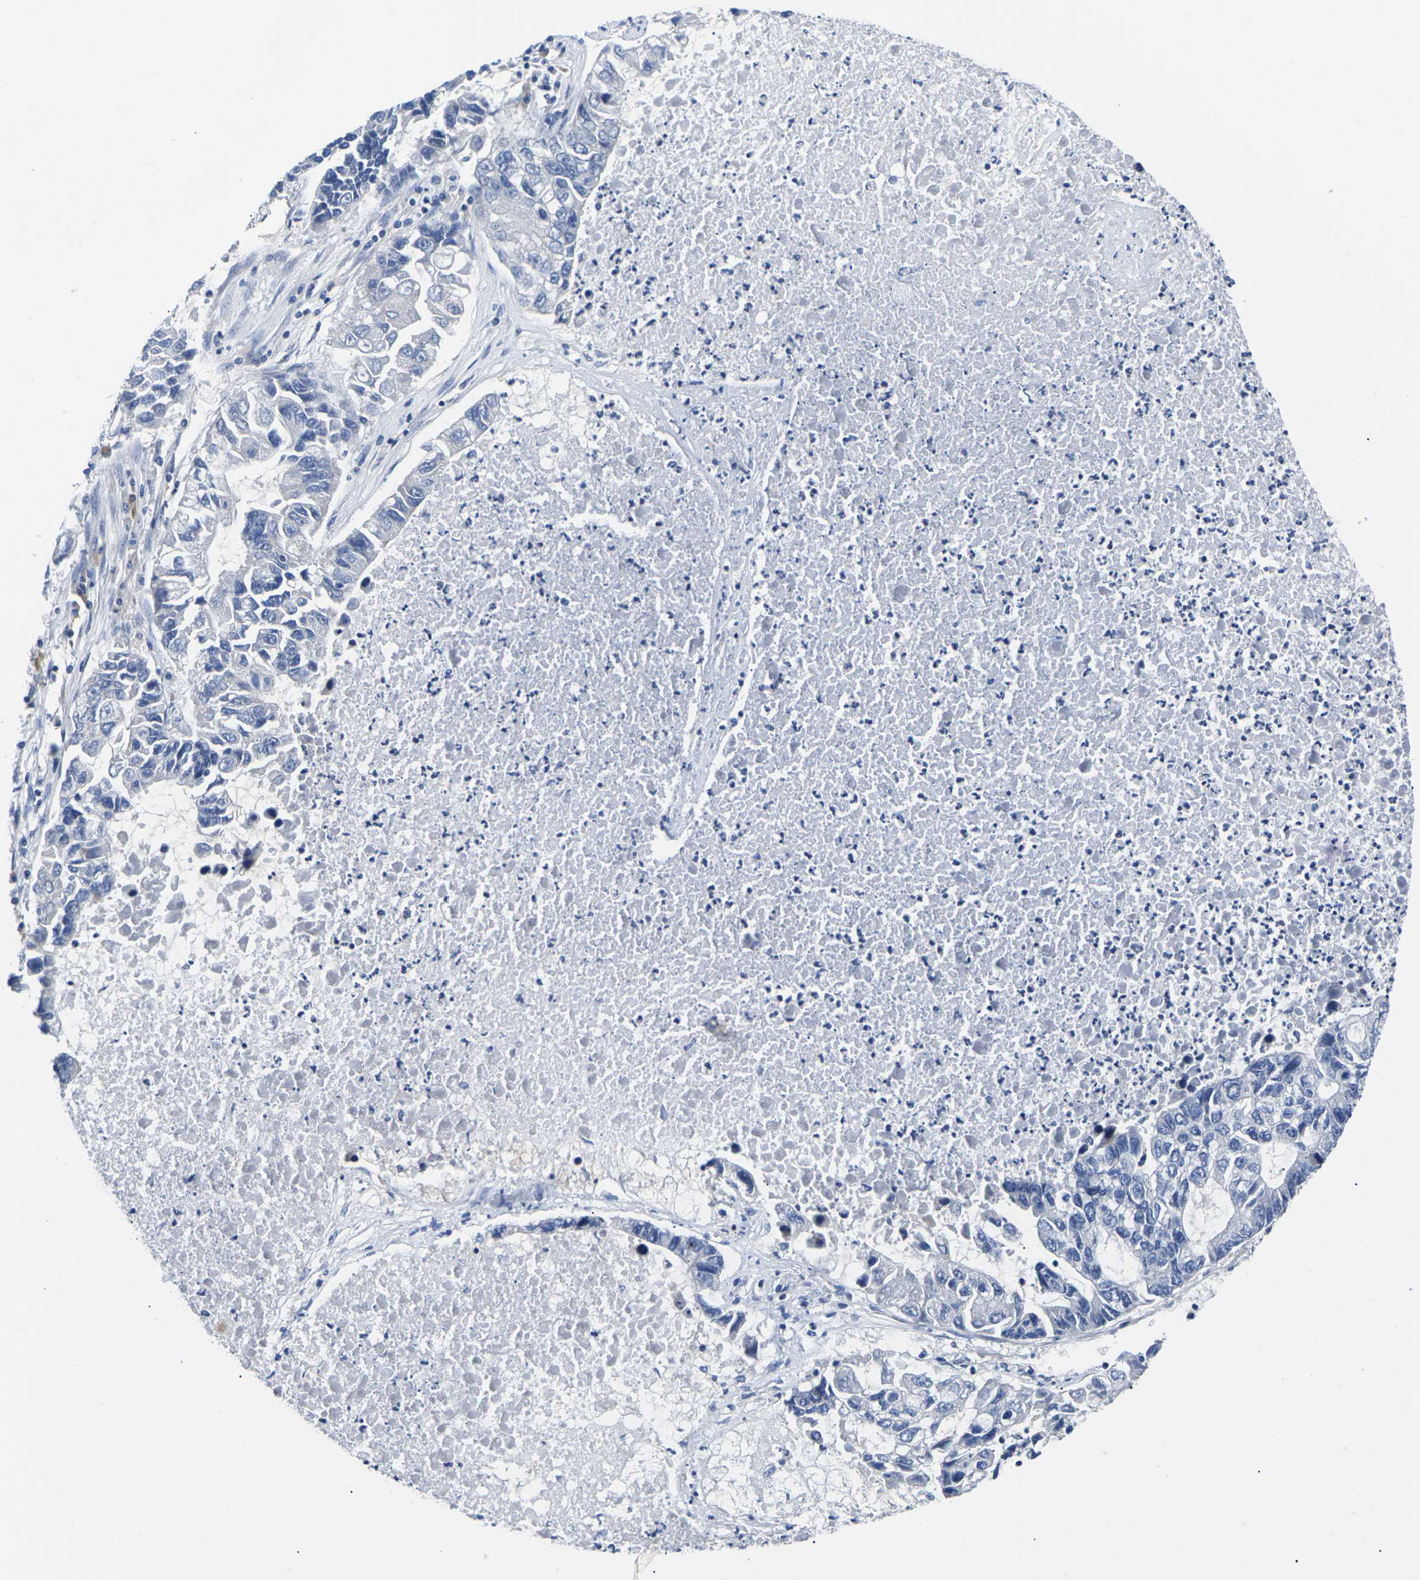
{"staining": {"intensity": "negative", "quantity": "none", "location": "none"}, "tissue": "lung cancer", "cell_type": "Tumor cells", "image_type": "cancer", "snomed": [{"axis": "morphology", "description": "Adenocarcinoma, NOS"}, {"axis": "topography", "description": "Lung"}], "caption": "This is a image of immunohistochemistry (IHC) staining of adenocarcinoma (lung), which shows no positivity in tumor cells.", "gene": "ST6GAL2", "patient": {"sex": "female", "age": 51}}